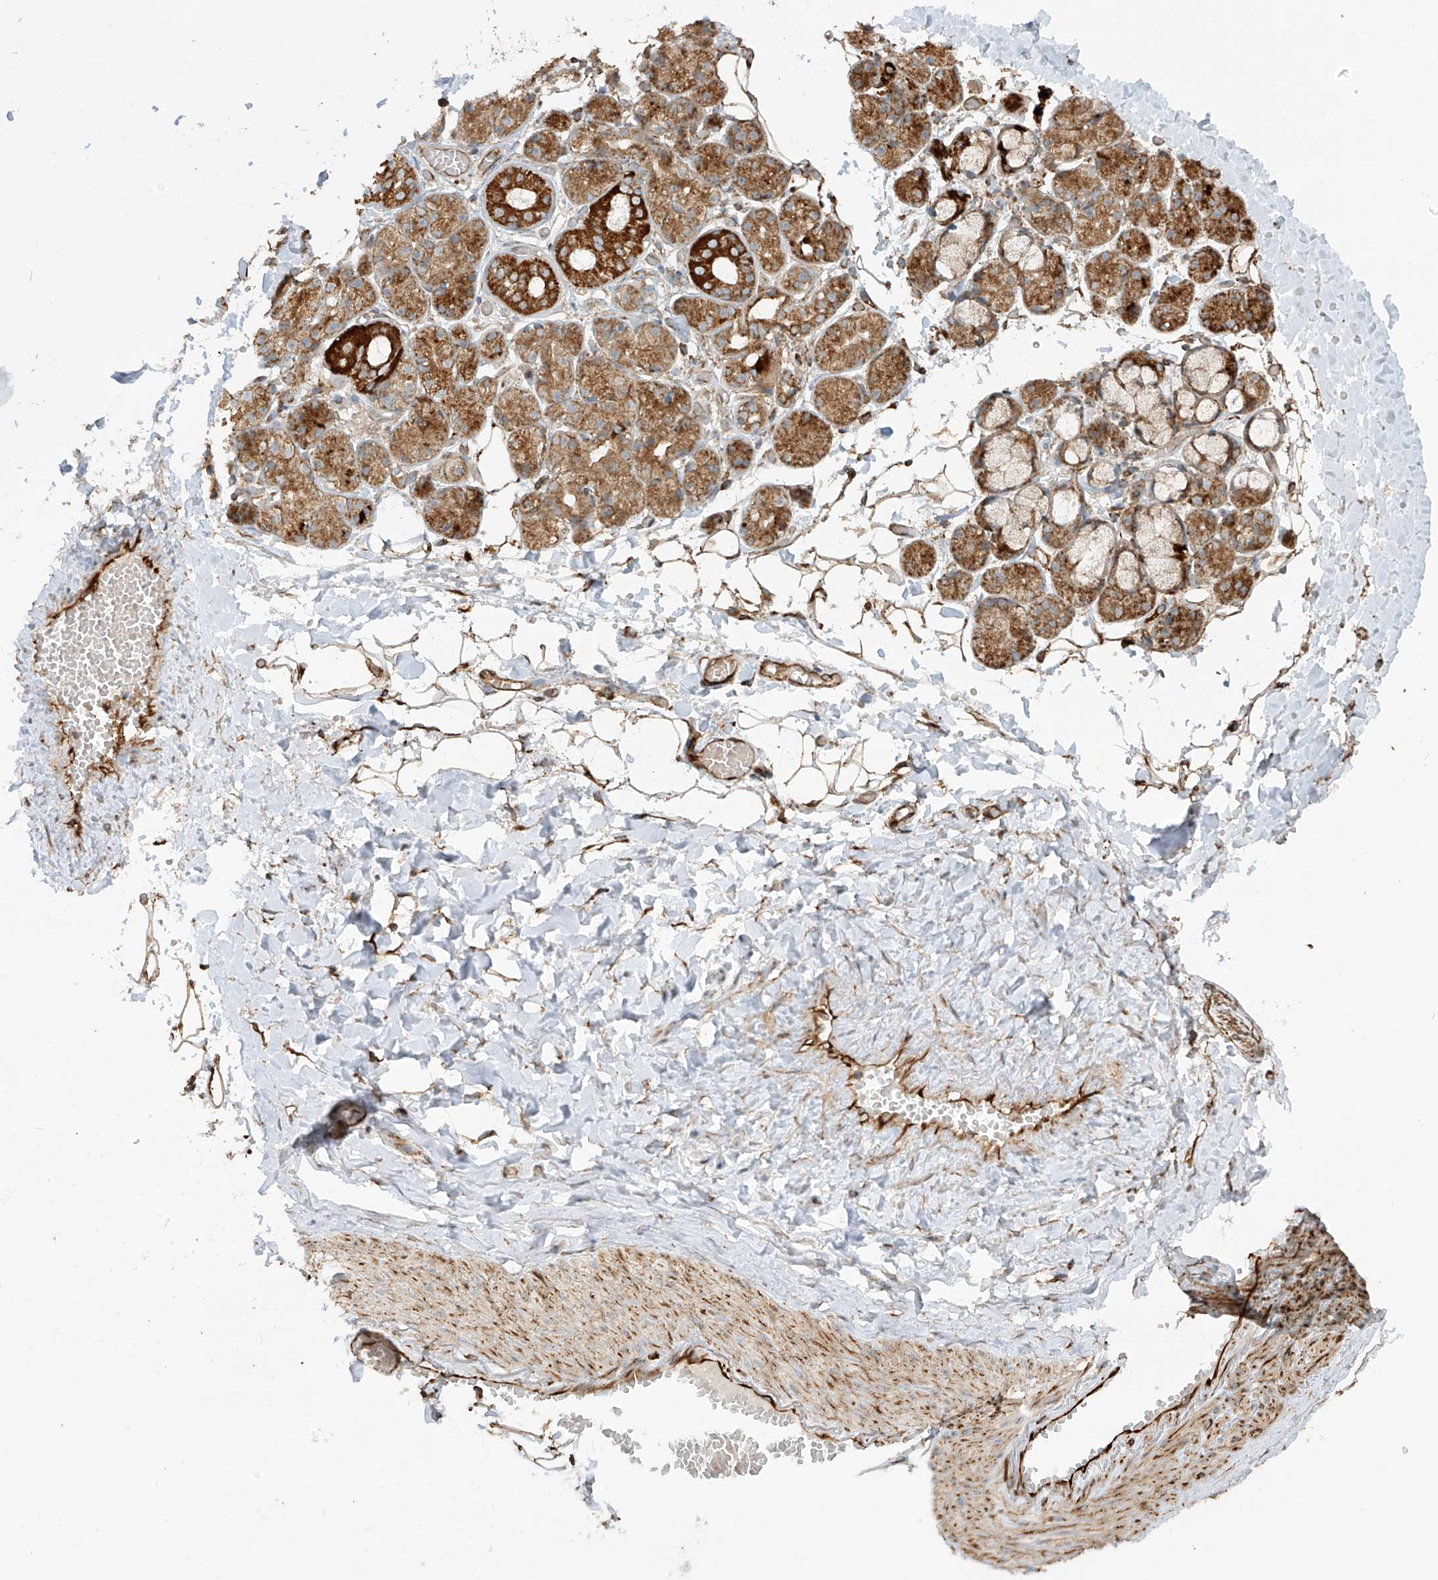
{"staining": {"intensity": "strong", "quantity": ">75%", "location": "cytoplasmic/membranous"}, "tissue": "salivary gland", "cell_type": "Glandular cells", "image_type": "normal", "snomed": [{"axis": "morphology", "description": "Normal tissue, NOS"}, {"axis": "topography", "description": "Salivary gland"}], "caption": "Normal salivary gland was stained to show a protein in brown. There is high levels of strong cytoplasmic/membranous staining in approximately >75% of glandular cells. (IHC, brightfield microscopy, high magnification).", "gene": "EIF5B", "patient": {"sex": "male", "age": 63}}